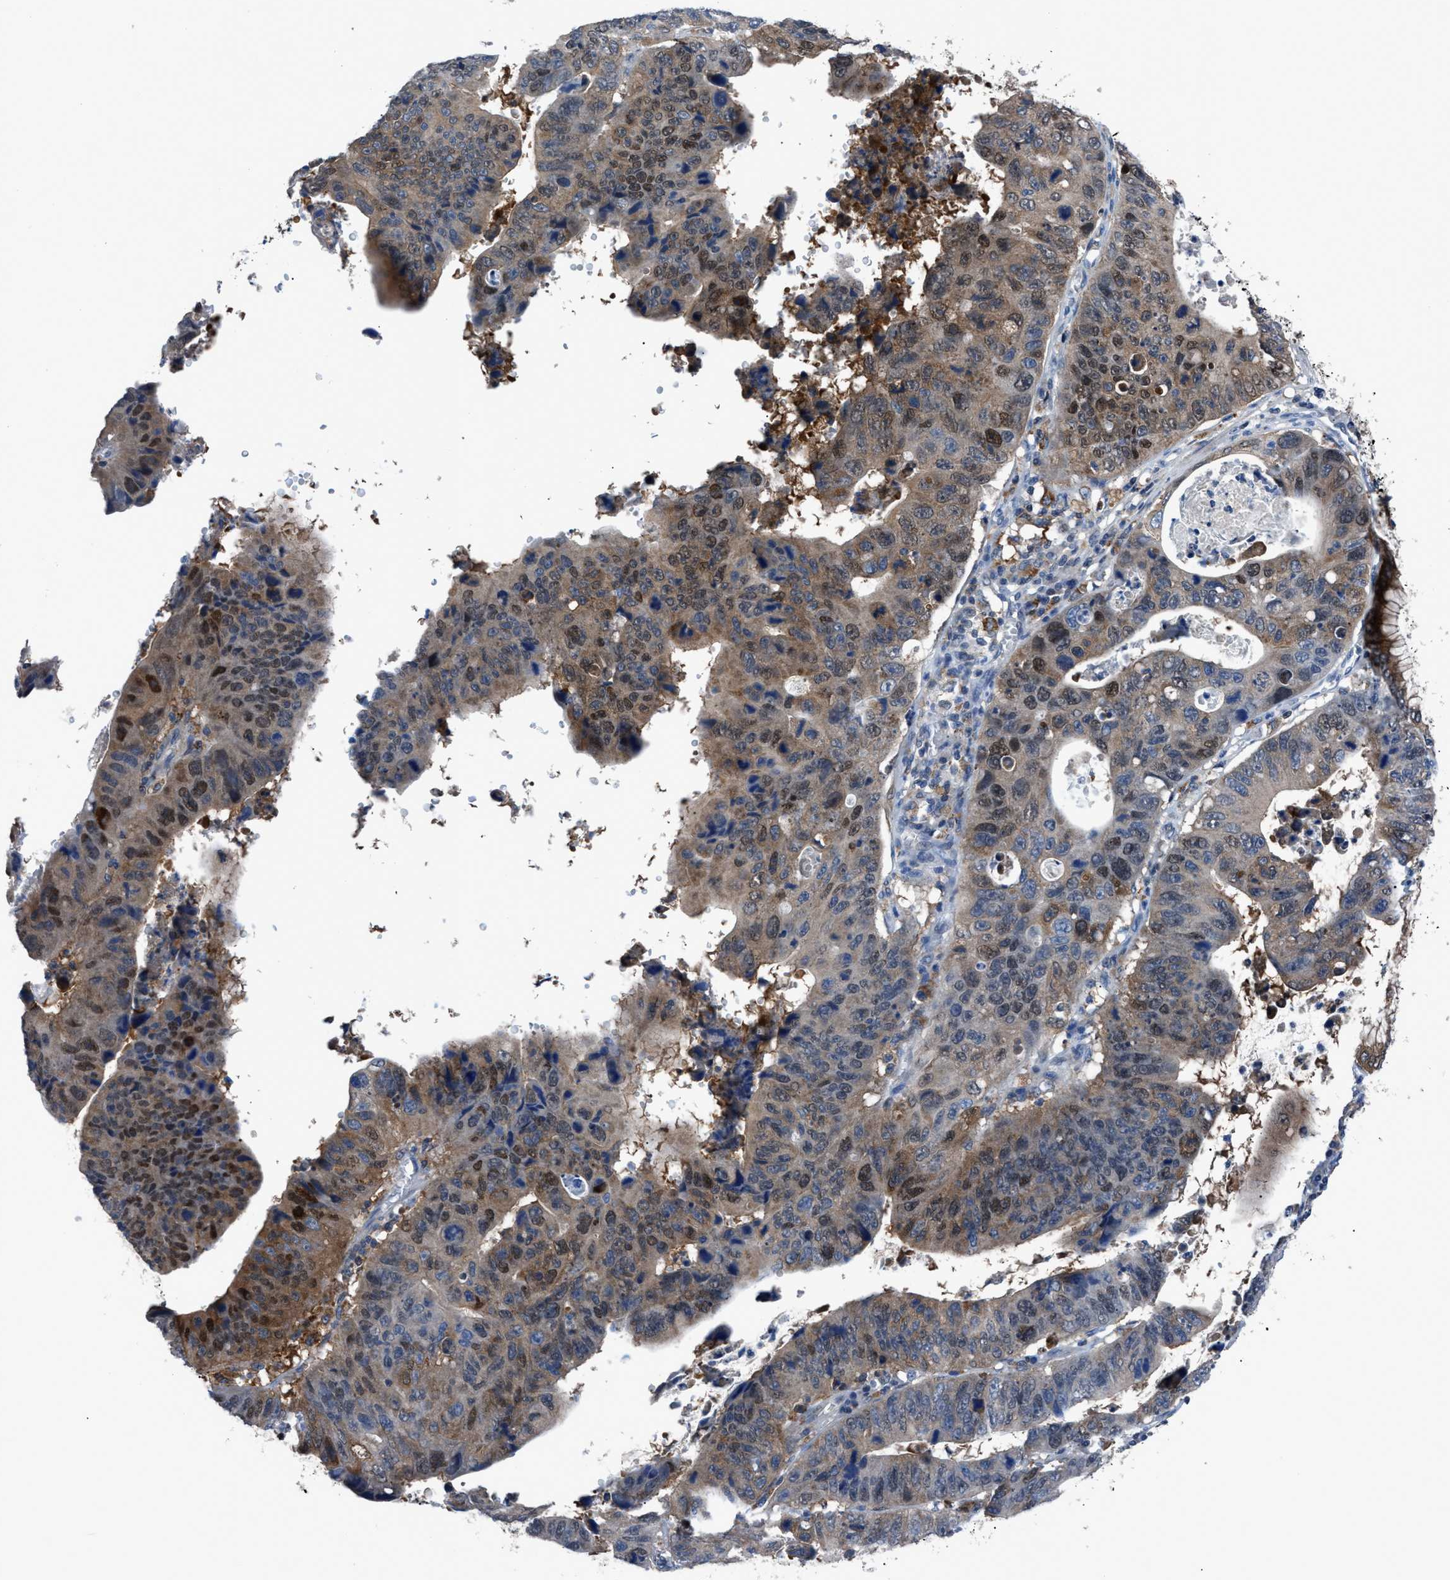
{"staining": {"intensity": "moderate", "quantity": ">75%", "location": "cytoplasmic/membranous,nuclear"}, "tissue": "stomach cancer", "cell_type": "Tumor cells", "image_type": "cancer", "snomed": [{"axis": "morphology", "description": "Adenocarcinoma, NOS"}, {"axis": "topography", "description": "Stomach"}], "caption": "Protein expression by IHC demonstrates moderate cytoplasmic/membranous and nuclear positivity in approximately >75% of tumor cells in stomach cancer (adenocarcinoma).", "gene": "TMEM45B", "patient": {"sex": "male", "age": 59}}